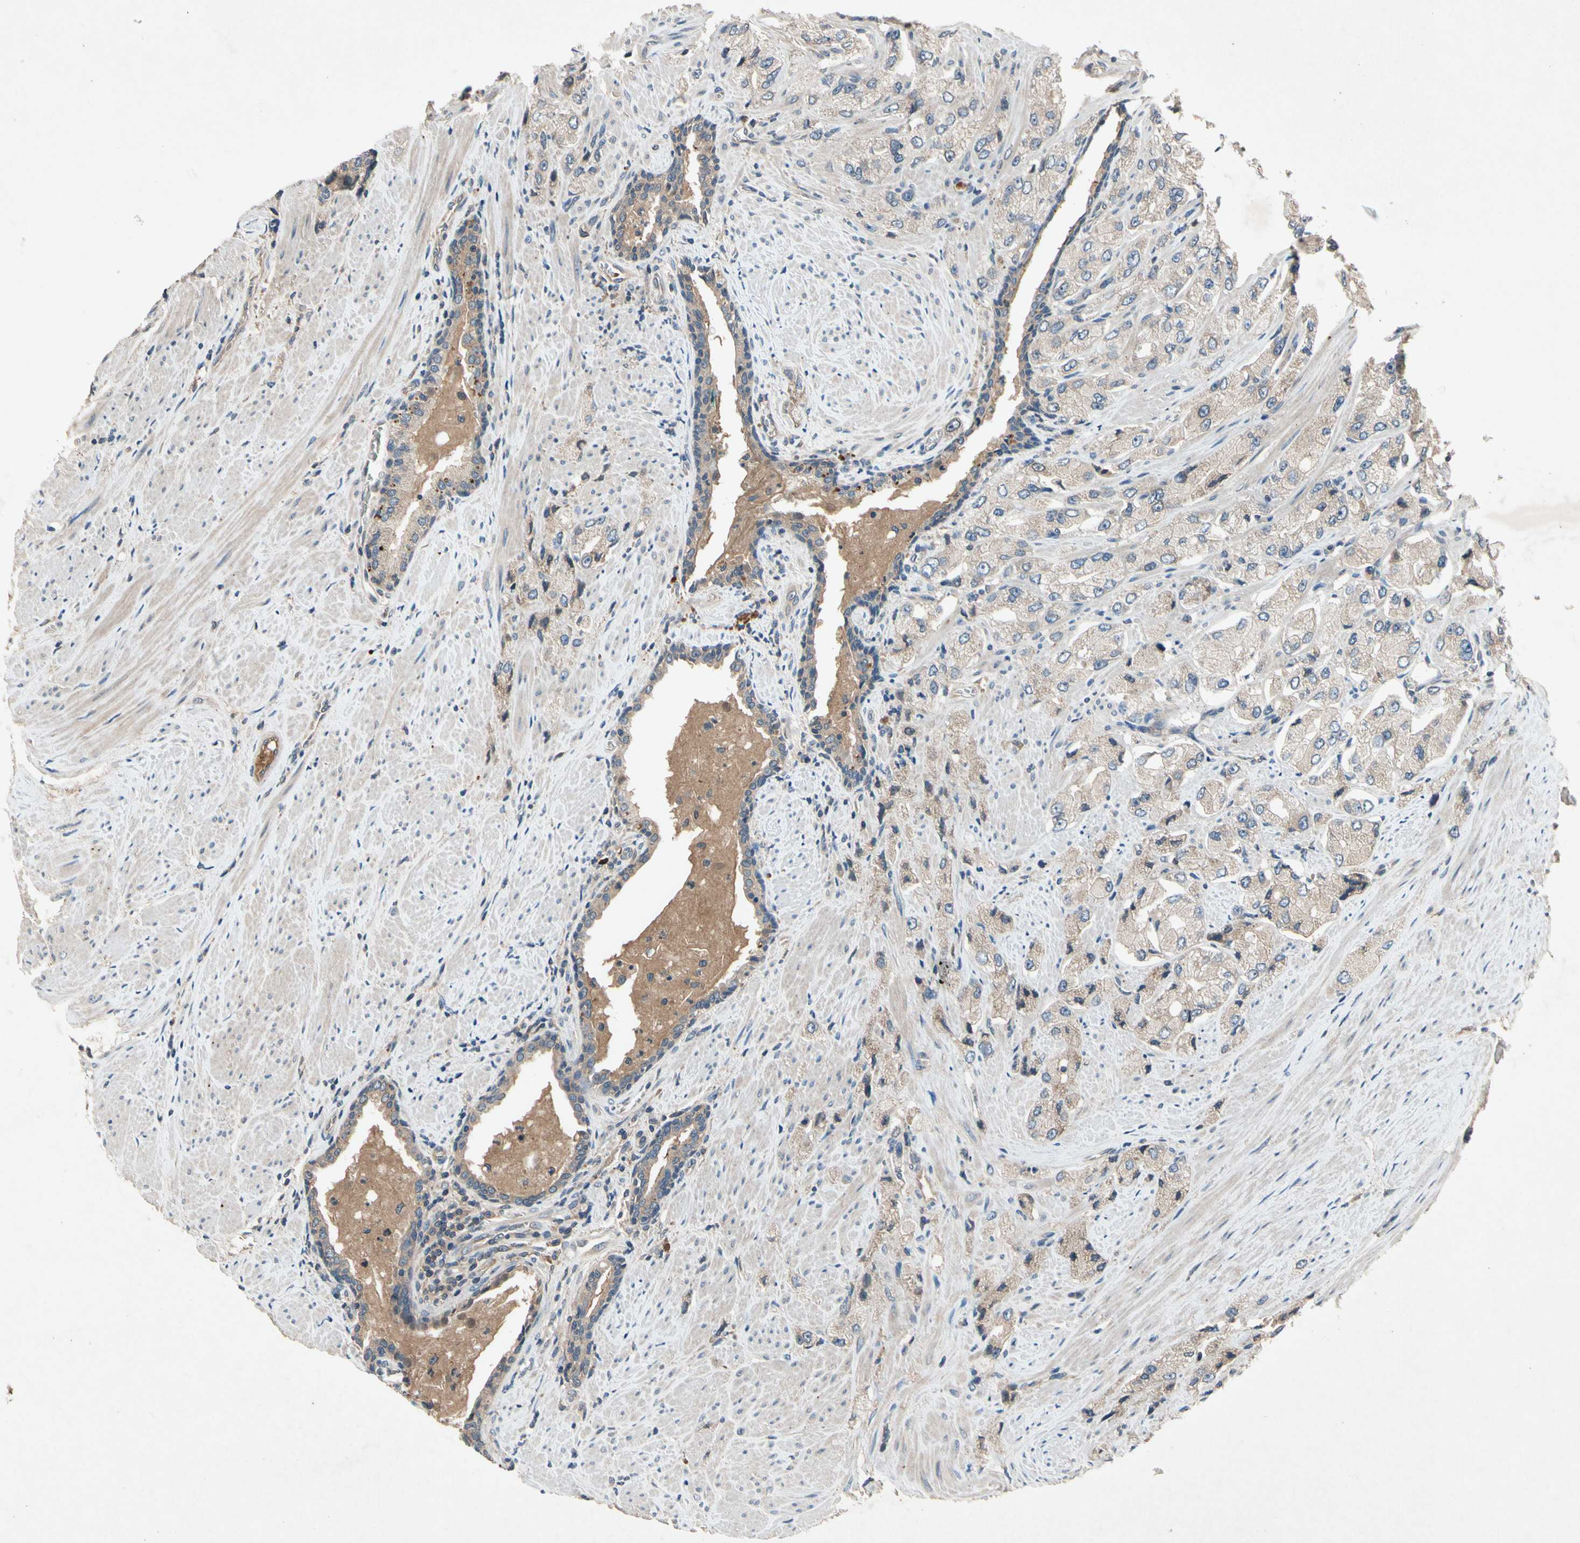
{"staining": {"intensity": "weak", "quantity": ">75%", "location": "cytoplasmic/membranous"}, "tissue": "prostate cancer", "cell_type": "Tumor cells", "image_type": "cancer", "snomed": [{"axis": "morphology", "description": "Adenocarcinoma, High grade"}, {"axis": "topography", "description": "Prostate"}], "caption": "IHC (DAB) staining of prostate high-grade adenocarcinoma shows weak cytoplasmic/membranous protein expression in about >75% of tumor cells.", "gene": "IL1RL1", "patient": {"sex": "male", "age": 58}}